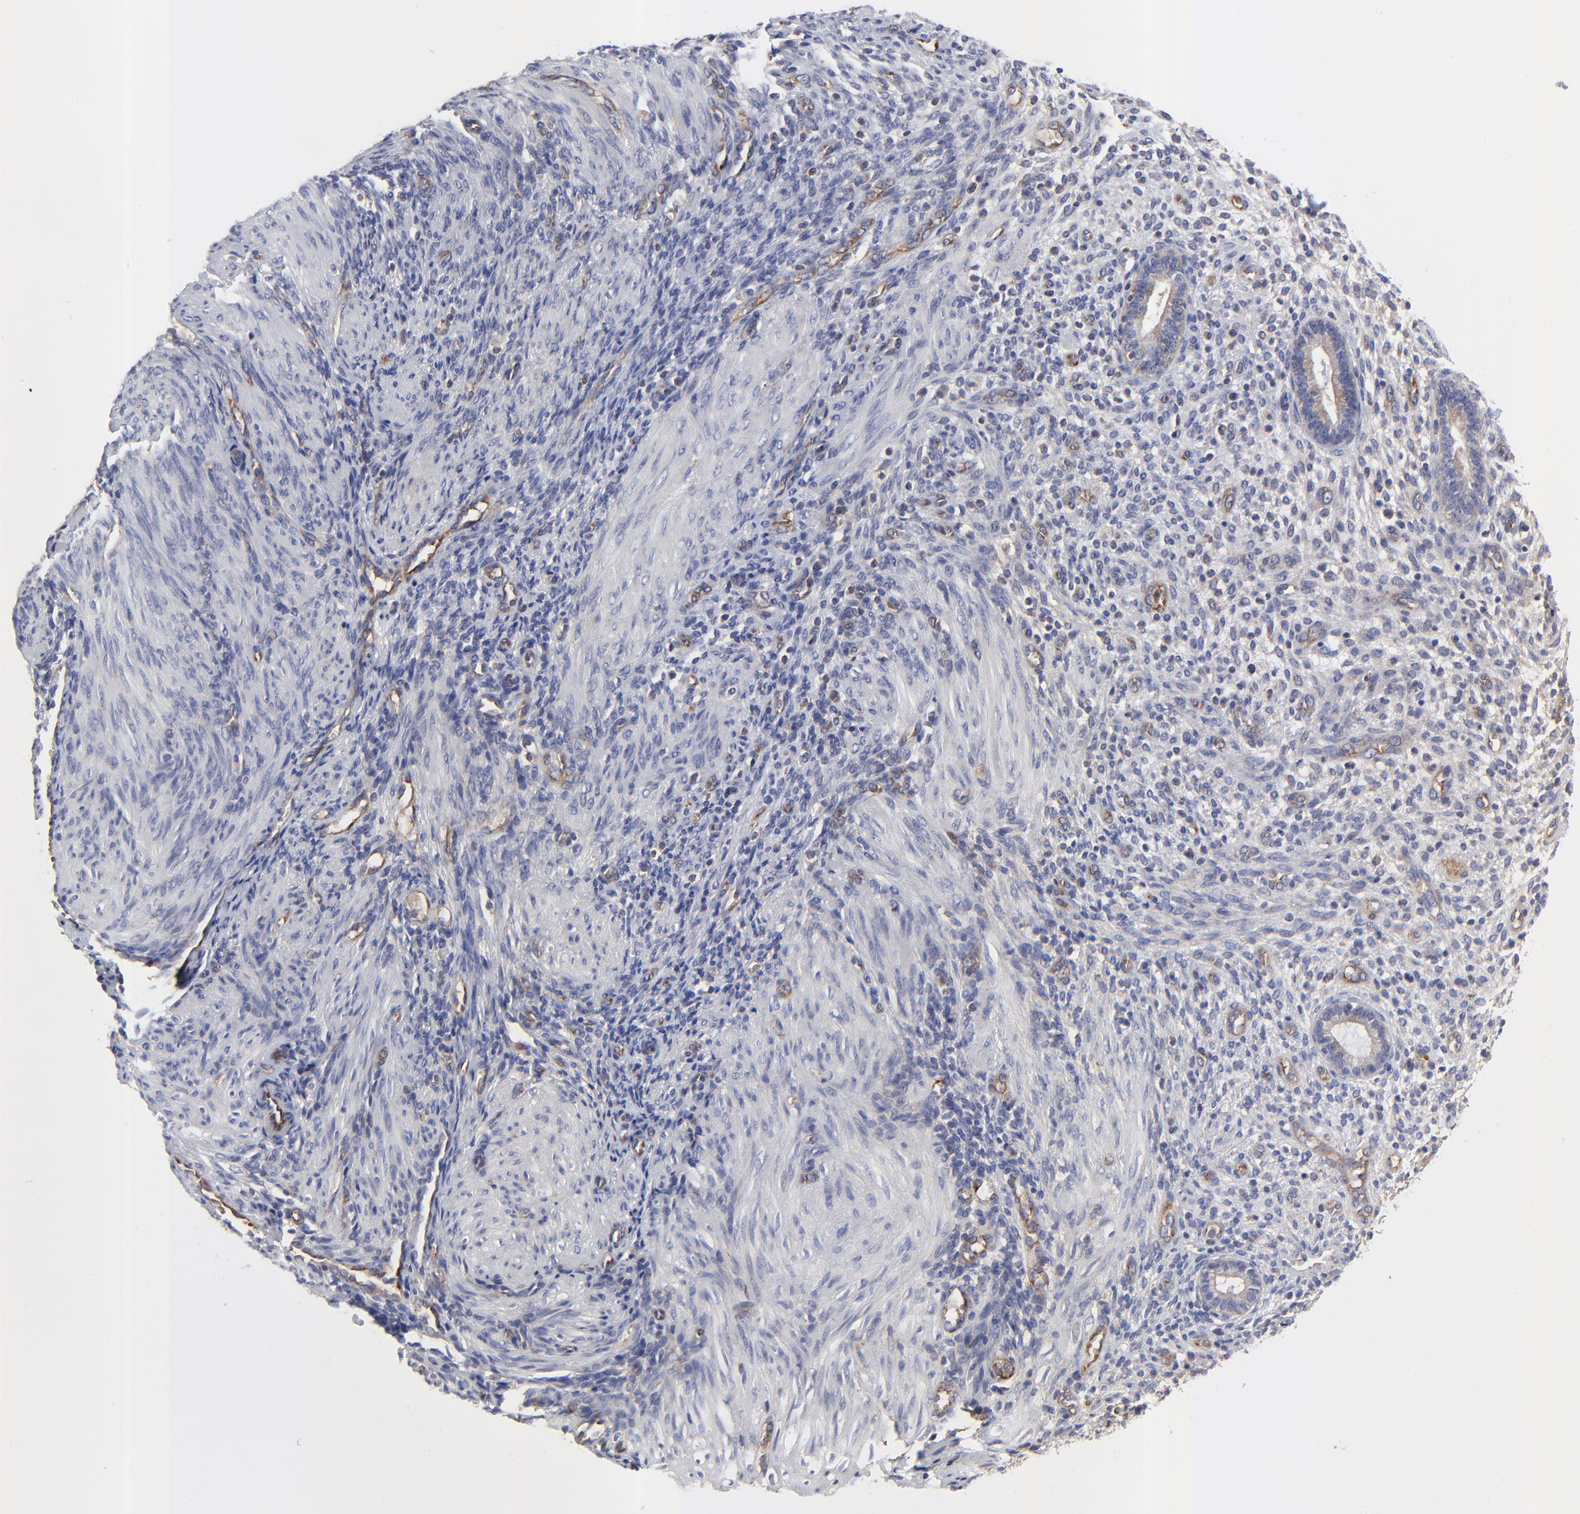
{"staining": {"intensity": "weak", "quantity": "<25%", "location": "cytoplasmic/membranous"}, "tissue": "endometrium", "cell_type": "Cells in endometrial stroma", "image_type": "normal", "snomed": [{"axis": "morphology", "description": "Normal tissue, NOS"}, {"axis": "topography", "description": "Endometrium"}], "caption": "High power microscopy image of an immunohistochemistry (IHC) image of benign endometrium, revealing no significant staining in cells in endometrial stroma.", "gene": "SULF2", "patient": {"sex": "female", "age": 72}}